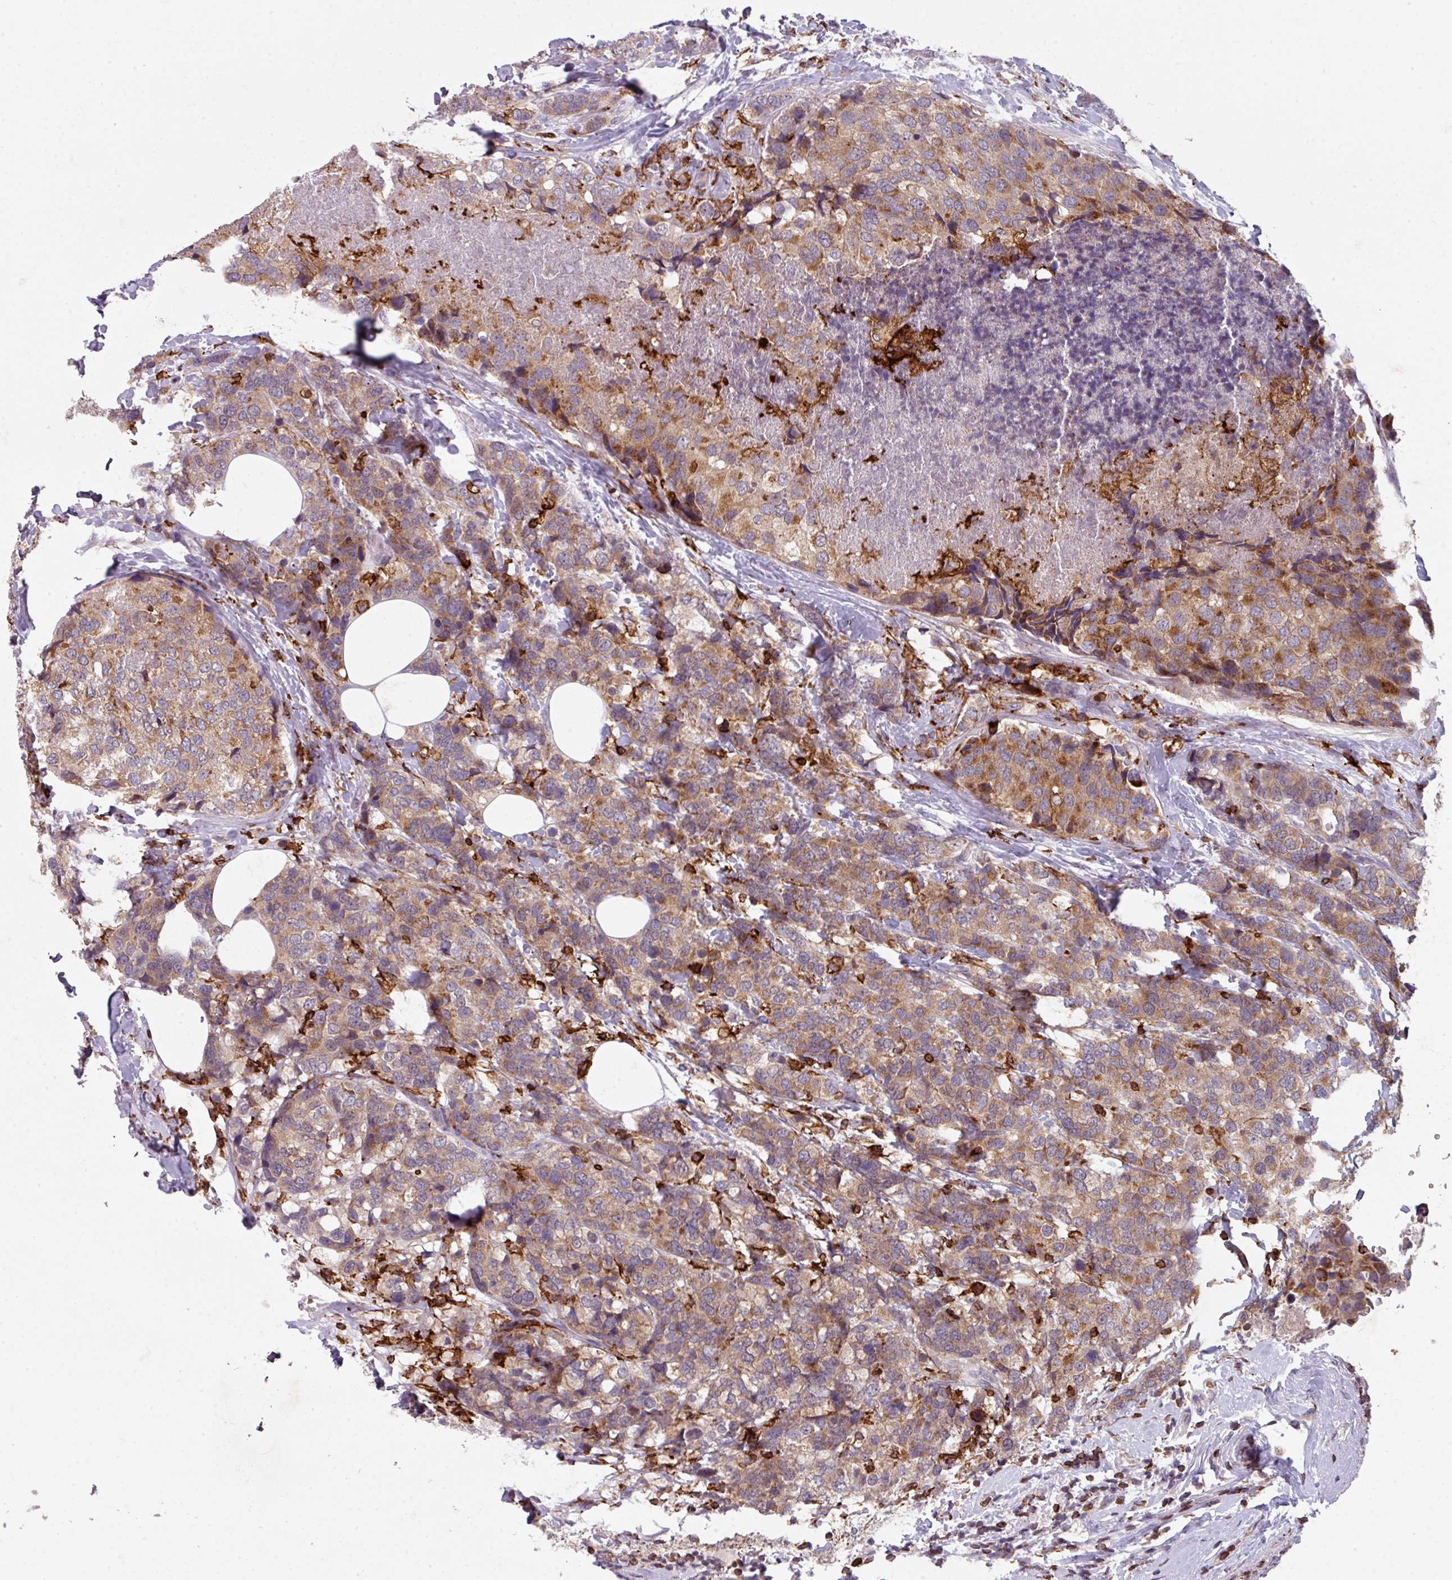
{"staining": {"intensity": "moderate", "quantity": ">75%", "location": "cytoplasmic/membranous"}, "tissue": "breast cancer", "cell_type": "Tumor cells", "image_type": "cancer", "snomed": [{"axis": "morphology", "description": "Lobular carcinoma"}, {"axis": "topography", "description": "Breast"}], "caption": "Moderate cytoplasmic/membranous expression for a protein is present in about >75% of tumor cells of breast cancer using IHC.", "gene": "NEDD9", "patient": {"sex": "female", "age": 59}}